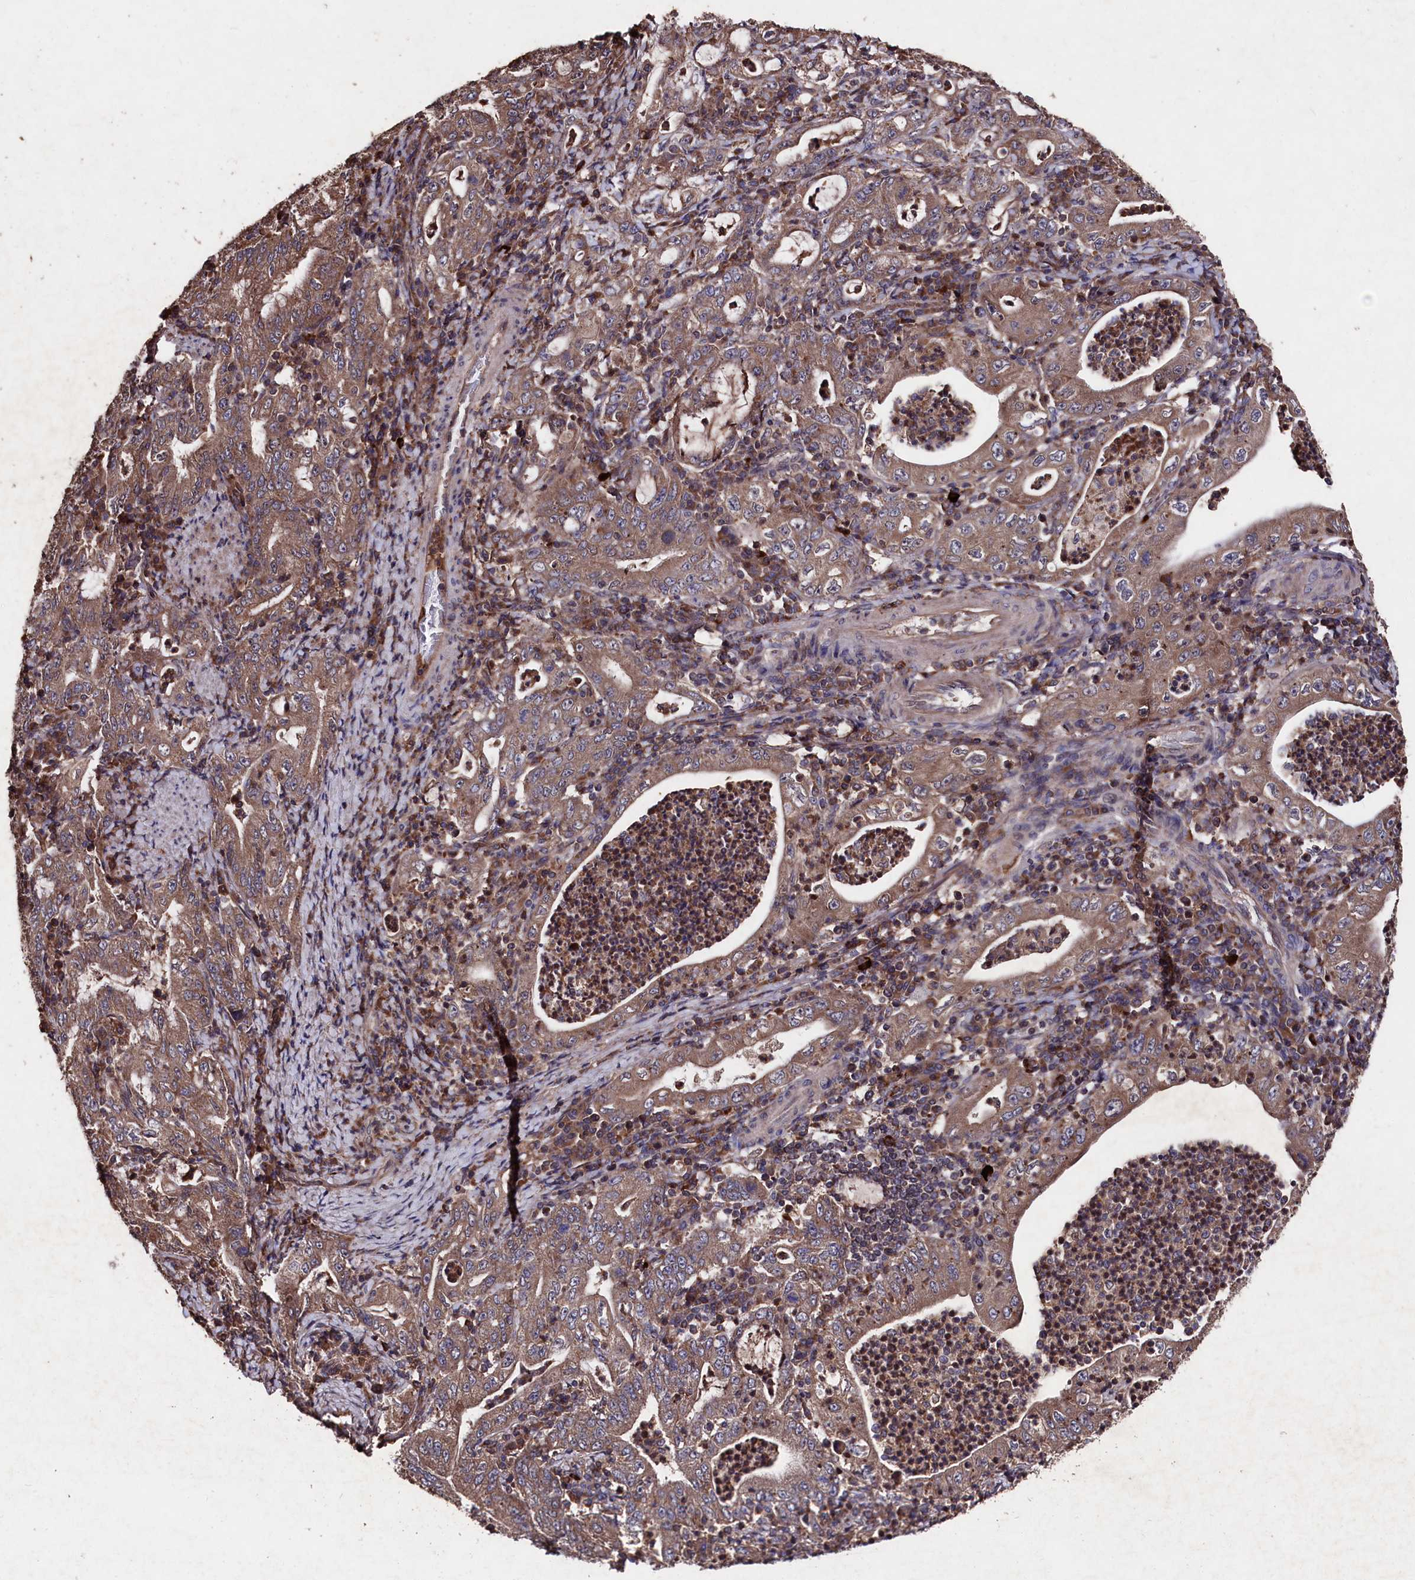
{"staining": {"intensity": "moderate", "quantity": ">75%", "location": "cytoplasmic/membranous"}, "tissue": "stomach cancer", "cell_type": "Tumor cells", "image_type": "cancer", "snomed": [{"axis": "morphology", "description": "Normal tissue, NOS"}, {"axis": "morphology", "description": "Adenocarcinoma, NOS"}, {"axis": "topography", "description": "Esophagus"}, {"axis": "topography", "description": "Stomach, upper"}, {"axis": "topography", "description": "Peripheral nerve tissue"}], "caption": "Protein expression analysis of adenocarcinoma (stomach) displays moderate cytoplasmic/membranous positivity in approximately >75% of tumor cells. Immunohistochemistry (ihc) stains the protein in brown and the nuclei are stained blue.", "gene": "MYO1H", "patient": {"sex": "male", "age": 62}}